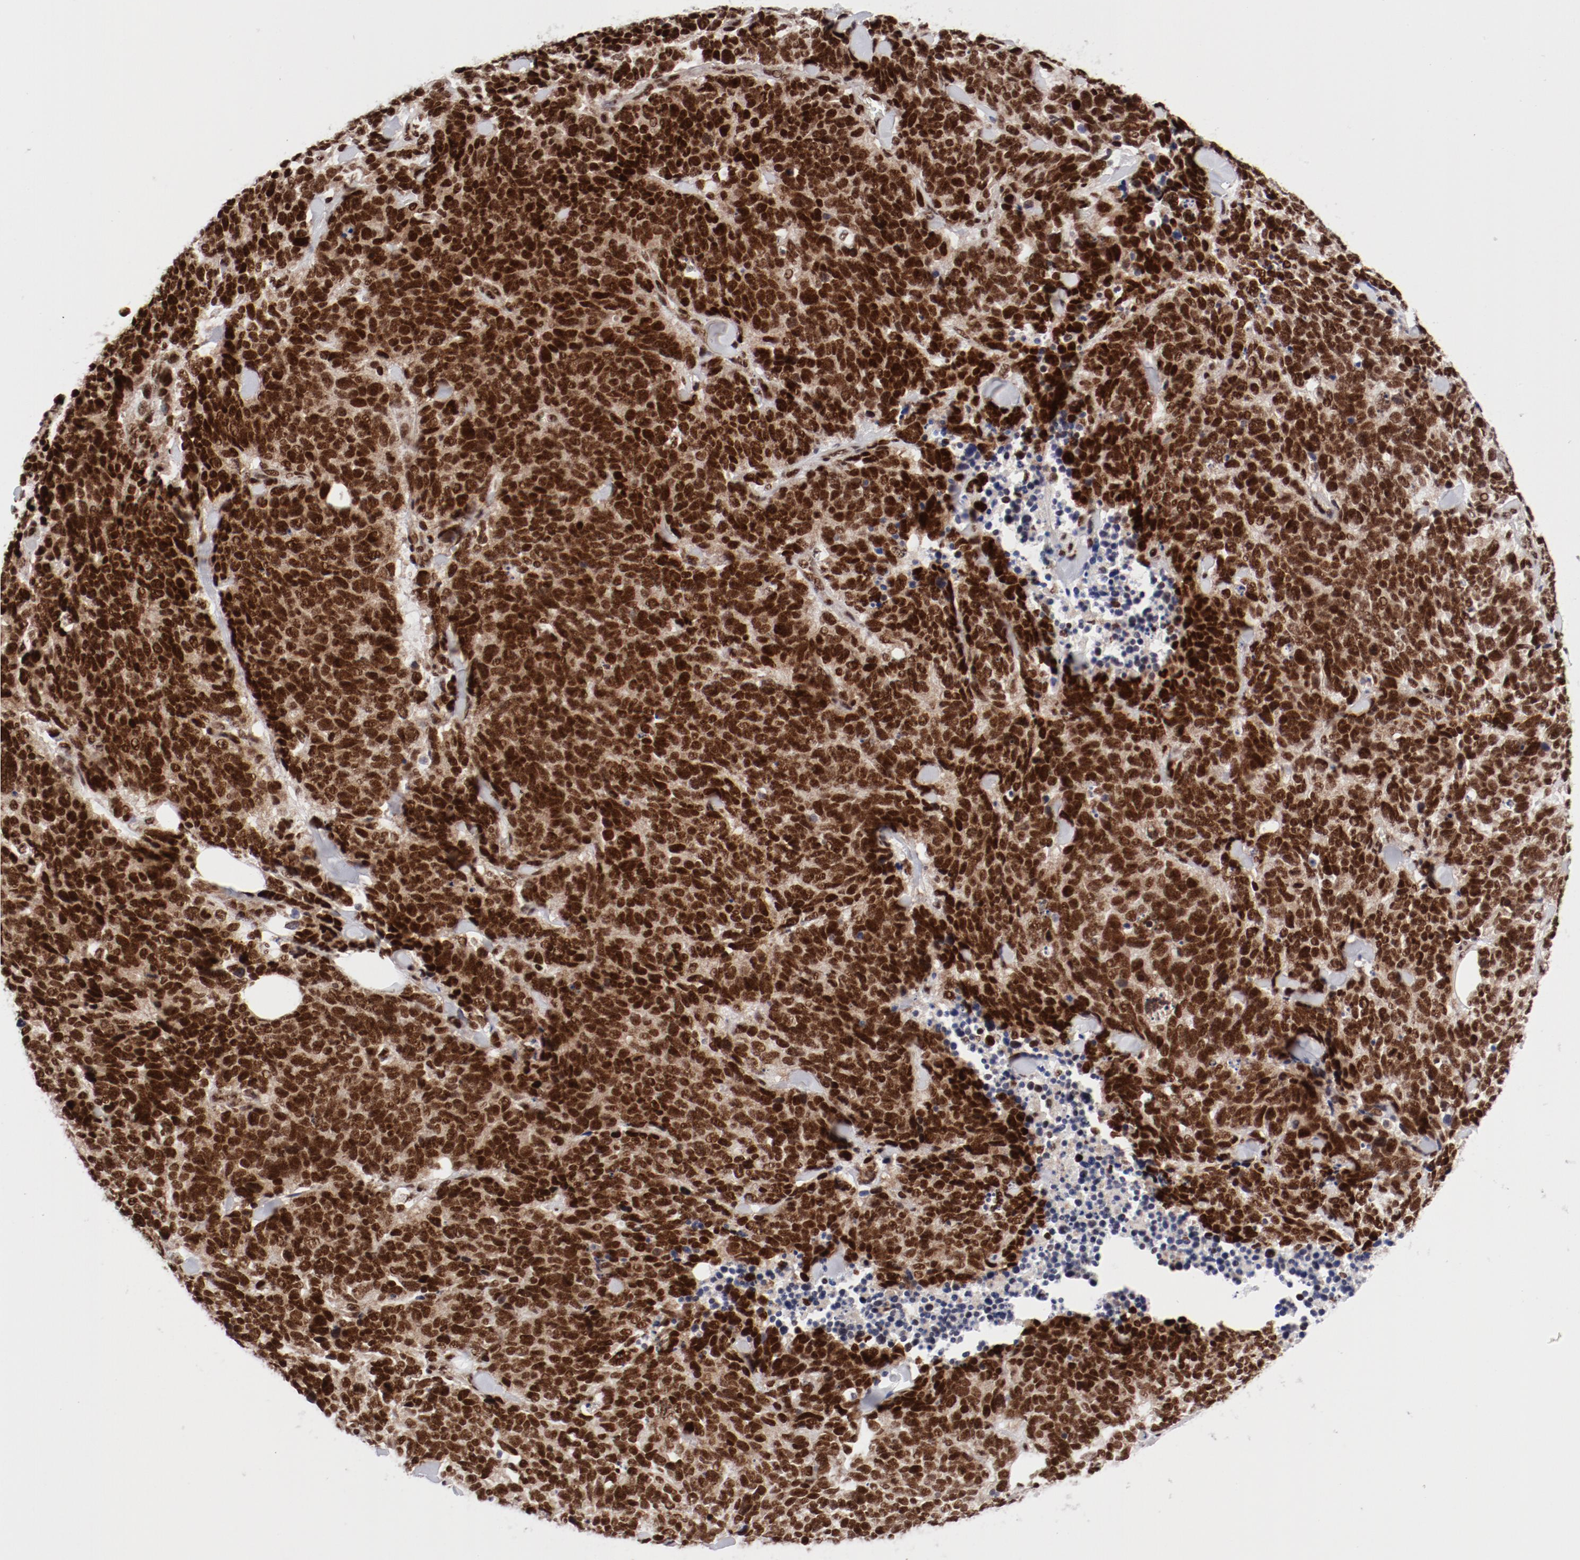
{"staining": {"intensity": "strong", "quantity": ">75%", "location": "nuclear"}, "tissue": "lung cancer", "cell_type": "Tumor cells", "image_type": "cancer", "snomed": [{"axis": "morphology", "description": "Neoplasm, malignant, NOS"}, {"axis": "topography", "description": "Lung"}], "caption": "An image showing strong nuclear expression in approximately >75% of tumor cells in lung cancer (malignant neoplasm), as visualized by brown immunohistochemical staining.", "gene": "NFYB", "patient": {"sex": "female", "age": 58}}